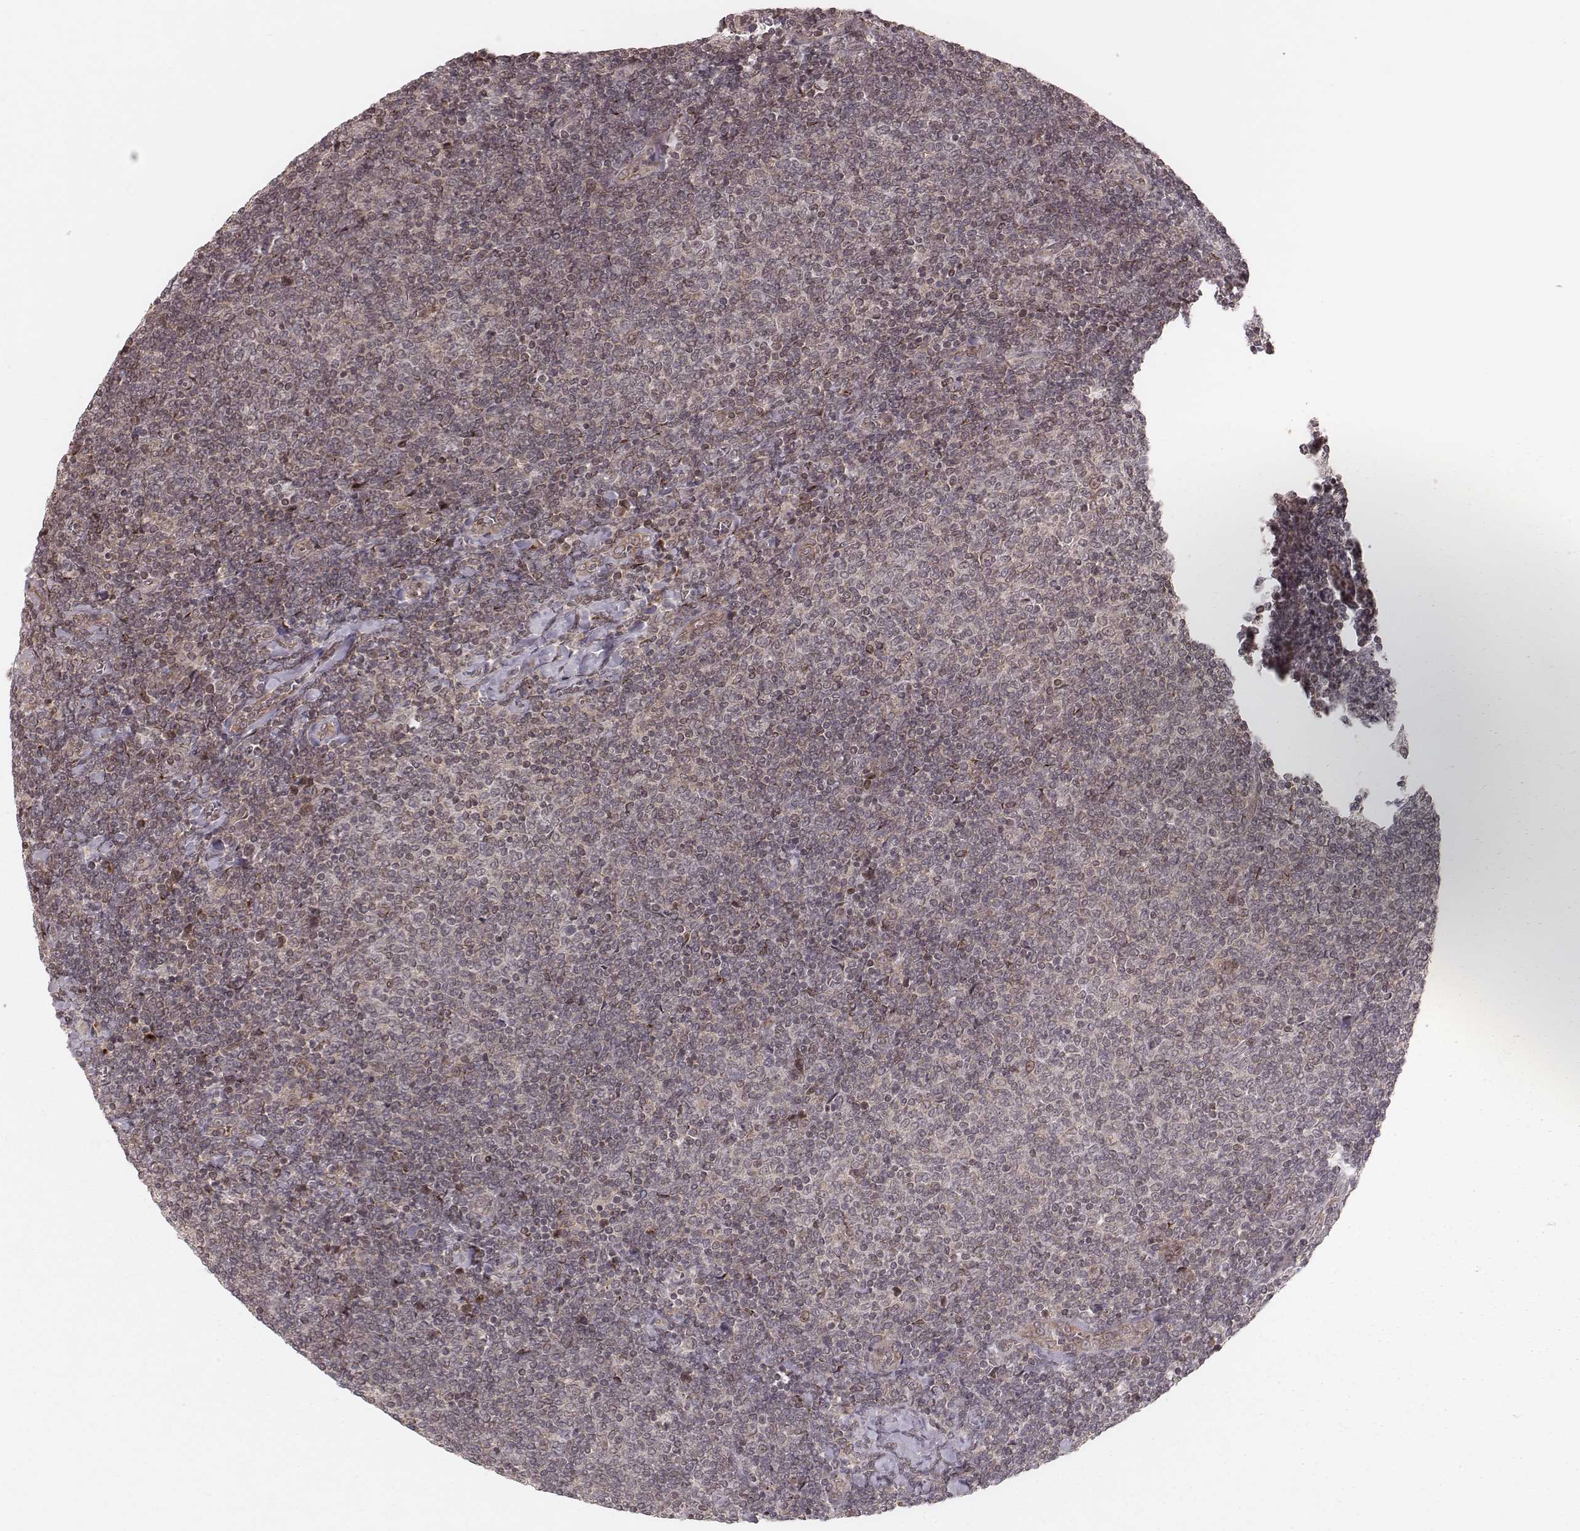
{"staining": {"intensity": "weak", "quantity": "25%-75%", "location": "cytoplasmic/membranous"}, "tissue": "lymphoma", "cell_type": "Tumor cells", "image_type": "cancer", "snomed": [{"axis": "morphology", "description": "Malignant lymphoma, non-Hodgkin's type, Low grade"}, {"axis": "topography", "description": "Lymph node"}], "caption": "Protein expression by immunohistochemistry displays weak cytoplasmic/membranous staining in about 25%-75% of tumor cells in lymphoma.", "gene": "MYO19", "patient": {"sex": "male", "age": 52}}